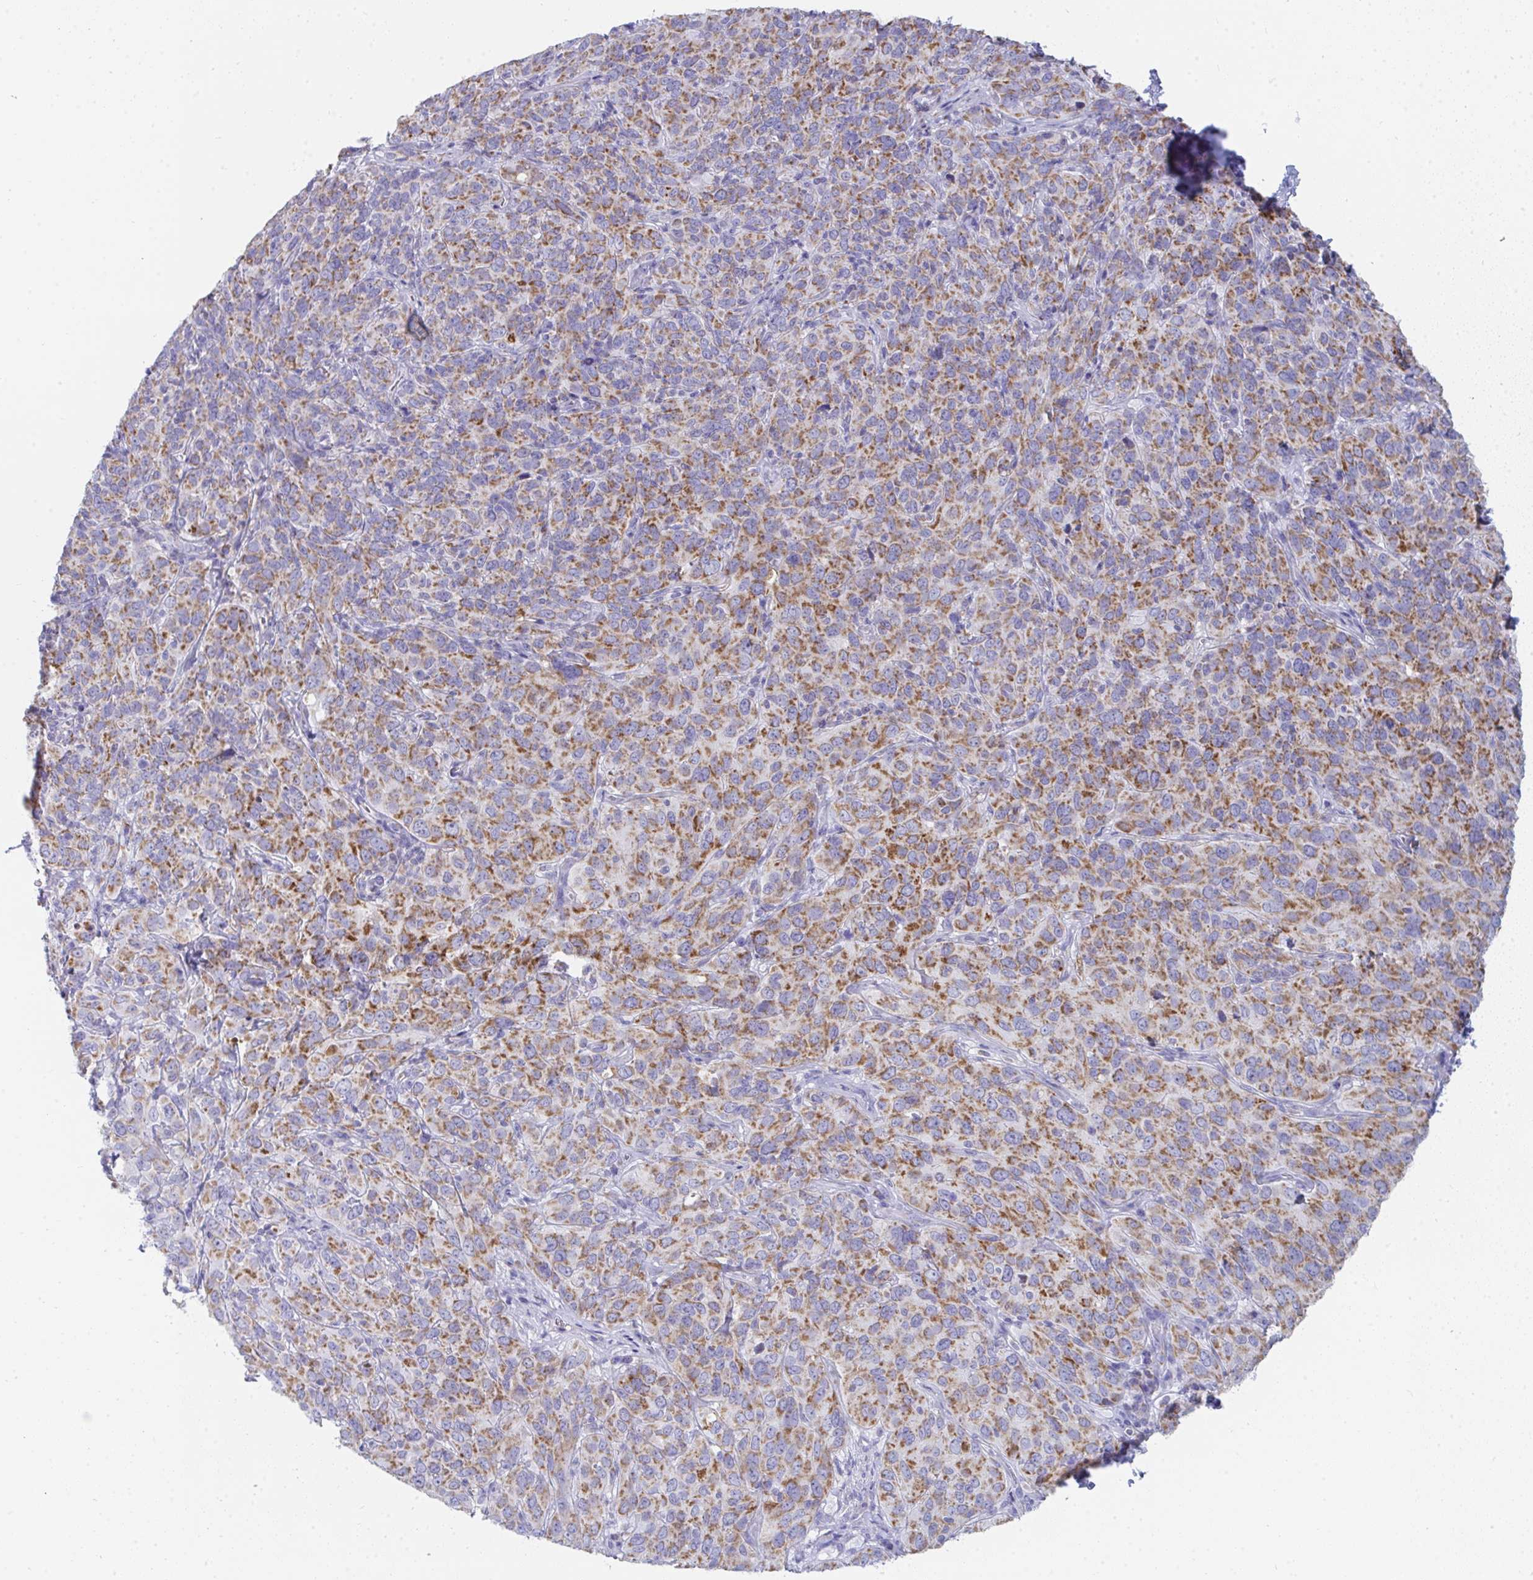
{"staining": {"intensity": "moderate", "quantity": ">75%", "location": "cytoplasmic/membranous"}, "tissue": "cervical cancer", "cell_type": "Tumor cells", "image_type": "cancer", "snomed": [{"axis": "morphology", "description": "Squamous cell carcinoma, NOS"}, {"axis": "topography", "description": "Cervix"}], "caption": "Cervical squamous cell carcinoma stained for a protein (brown) reveals moderate cytoplasmic/membranous positive positivity in about >75% of tumor cells.", "gene": "AIFM1", "patient": {"sex": "female", "age": 51}}